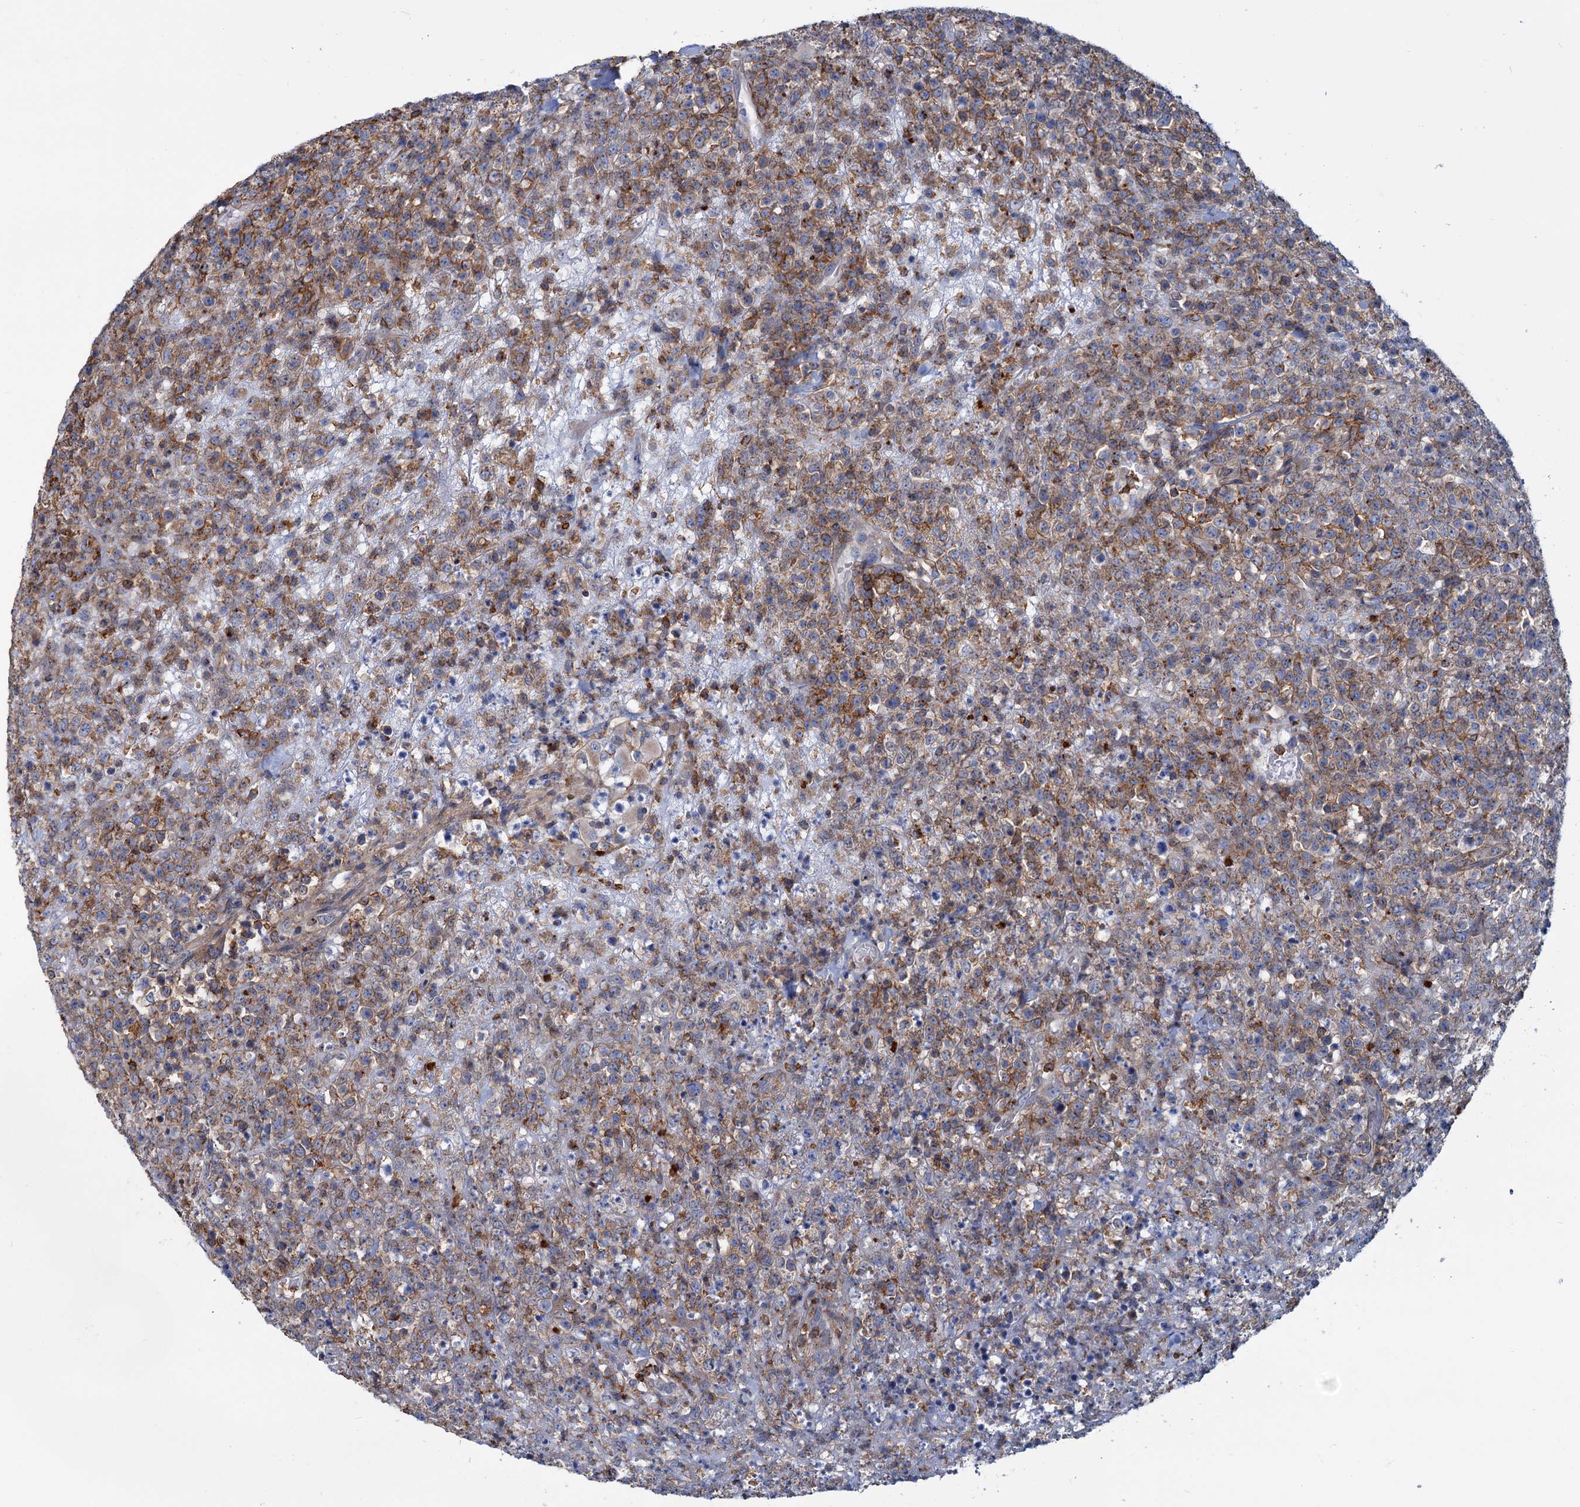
{"staining": {"intensity": "moderate", "quantity": ">75%", "location": "cytoplasmic/membranous"}, "tissue": "lymphoma", "cell_type": "Tumor cells", "image_type": "cancer", "snomed": [{"axis": "morphology", "description": "Malignant lymphoma, non-Hodgkin's type, High grade"}, {"axis": "topography", "description": "Colon"}], "caption": "Protein expression analysis of lymphoma shows moderate cytoplasmic/membranous expression in approximately >75% of tumor cells.", "gene": "LRCH4", "patient": {"sex": "female", "age": 53}}